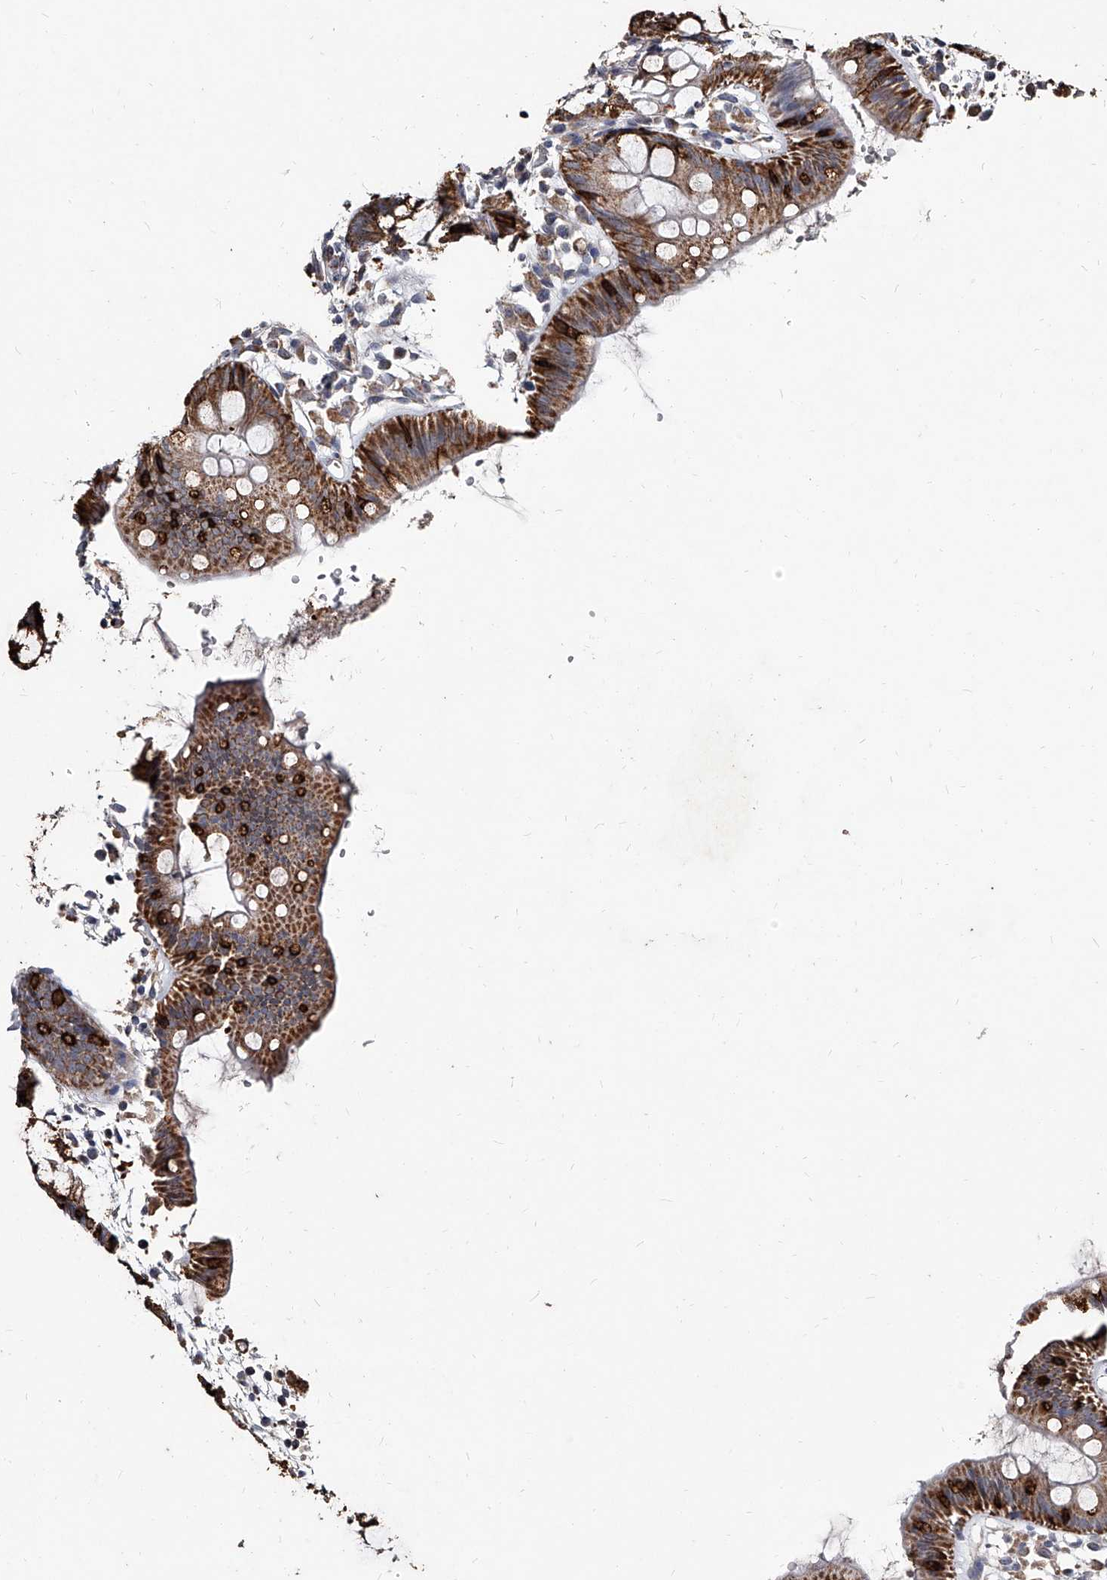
{"staining": {"intensity": "negative", "quantity": "none", "location": "none"}, "tissue": "colon", "cell_type": "Endothelial cells", "image_type": "normal", "snomed": [{"axis": "morphology", "description": "Normal tissue, NOS"}, {"axis": "topography", "description": "Colon"}], "caption": "A high-resolution image shows immunohistochemistry staining of unremarkable colon, which demonstrates no significant staining in endothelial cells.", "gene": "GPR183", "patient": {"sex": "male", "age": 56}}